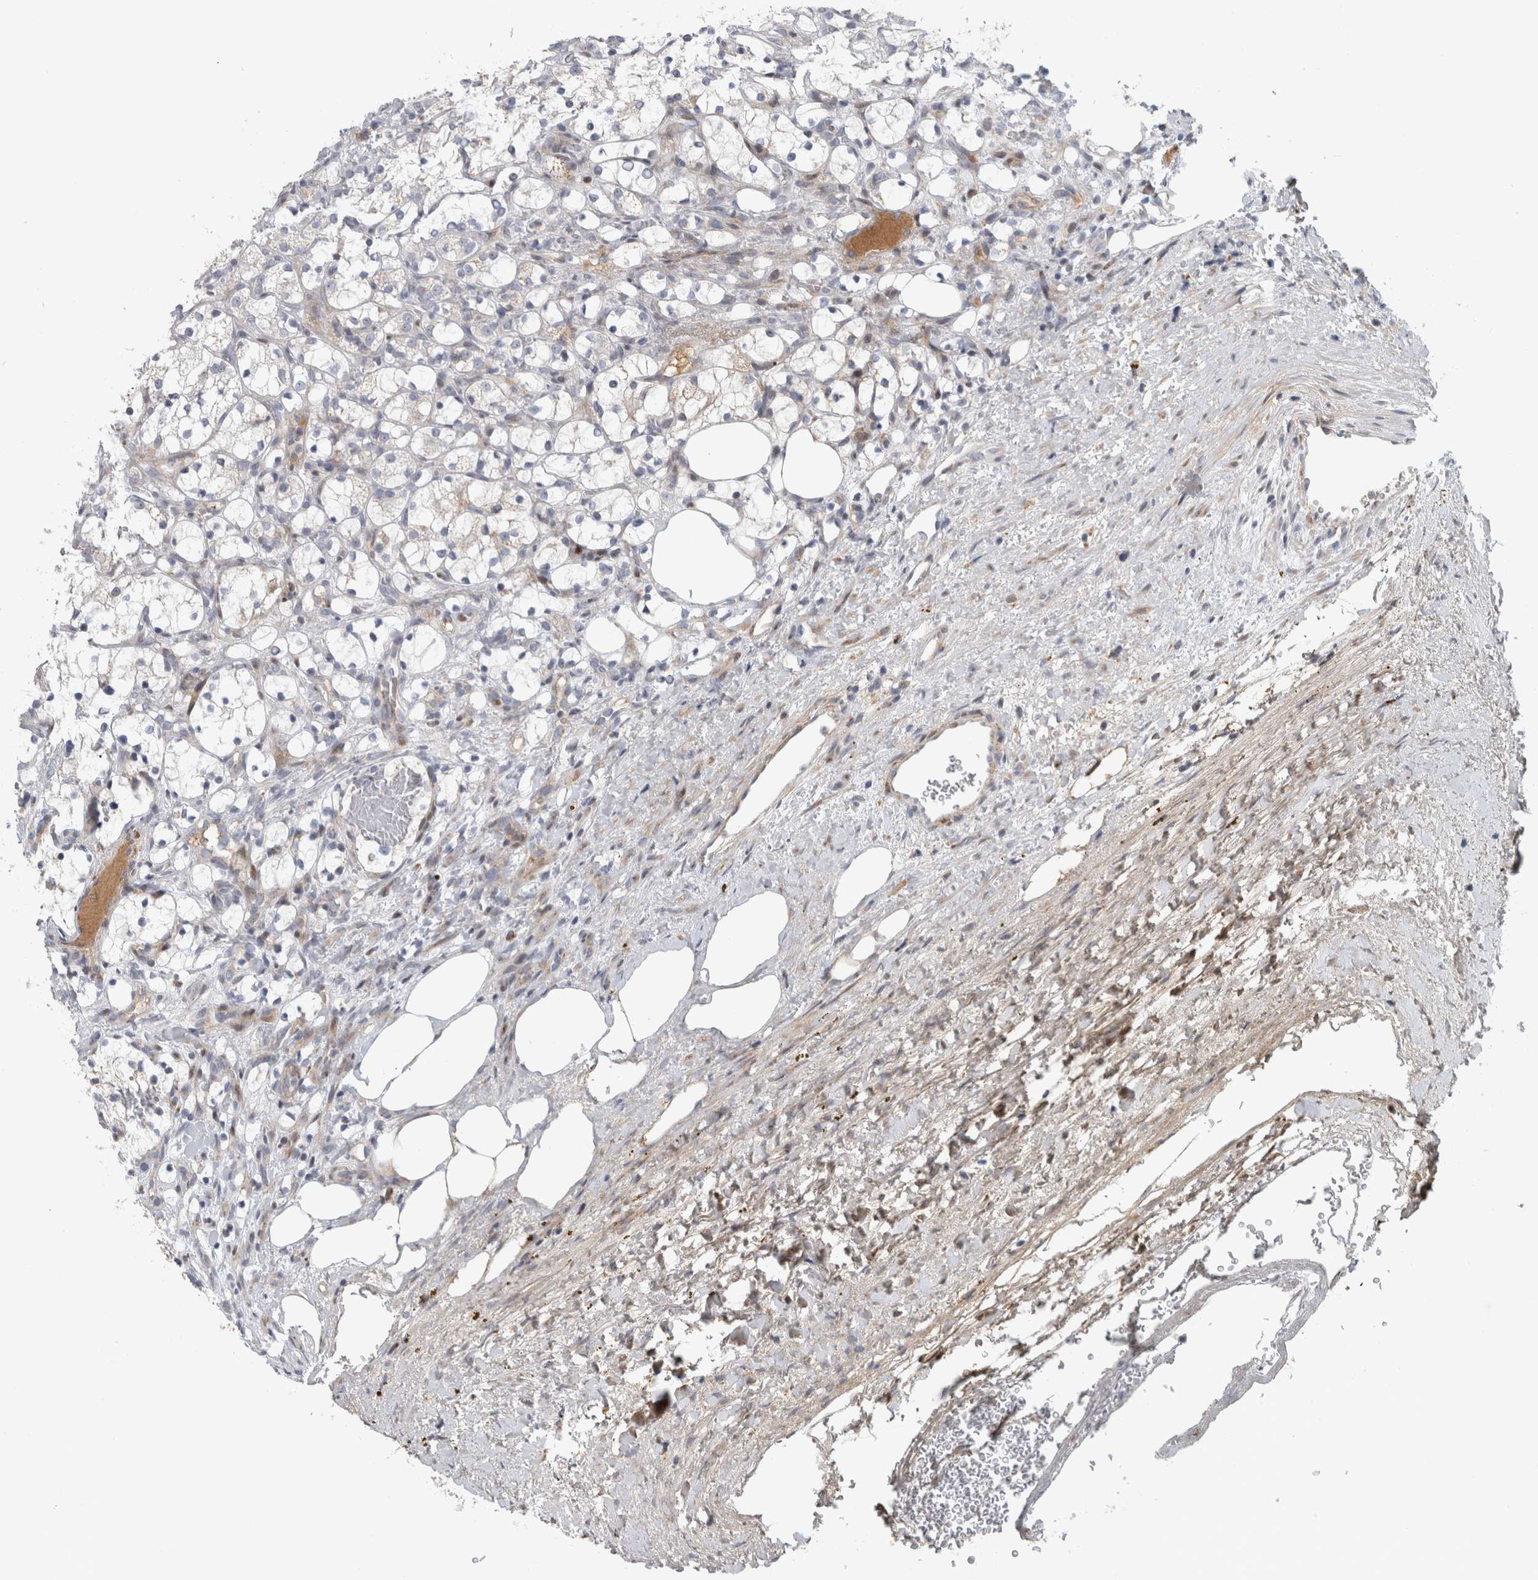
{"staining": {"intensity": "negative", "quantity": "none", "location": "none"}, "tissue": "renal cancer", "cell_type": "Tumor cells", "image_type": "cancer", "snomed": [{"axis": "morphology", "description": "Adenocarcinoma, NOS"}, {"axis": "topography", "description": "Kidney"}], "caption": "Tumor cells show no significant expression in renal adenocarcinoma. (DAB (3,3'-diaminobenzidine) IHC, high magnification).", "gene": "RBM48", "patient": {"sex": "female", "age": 69}}